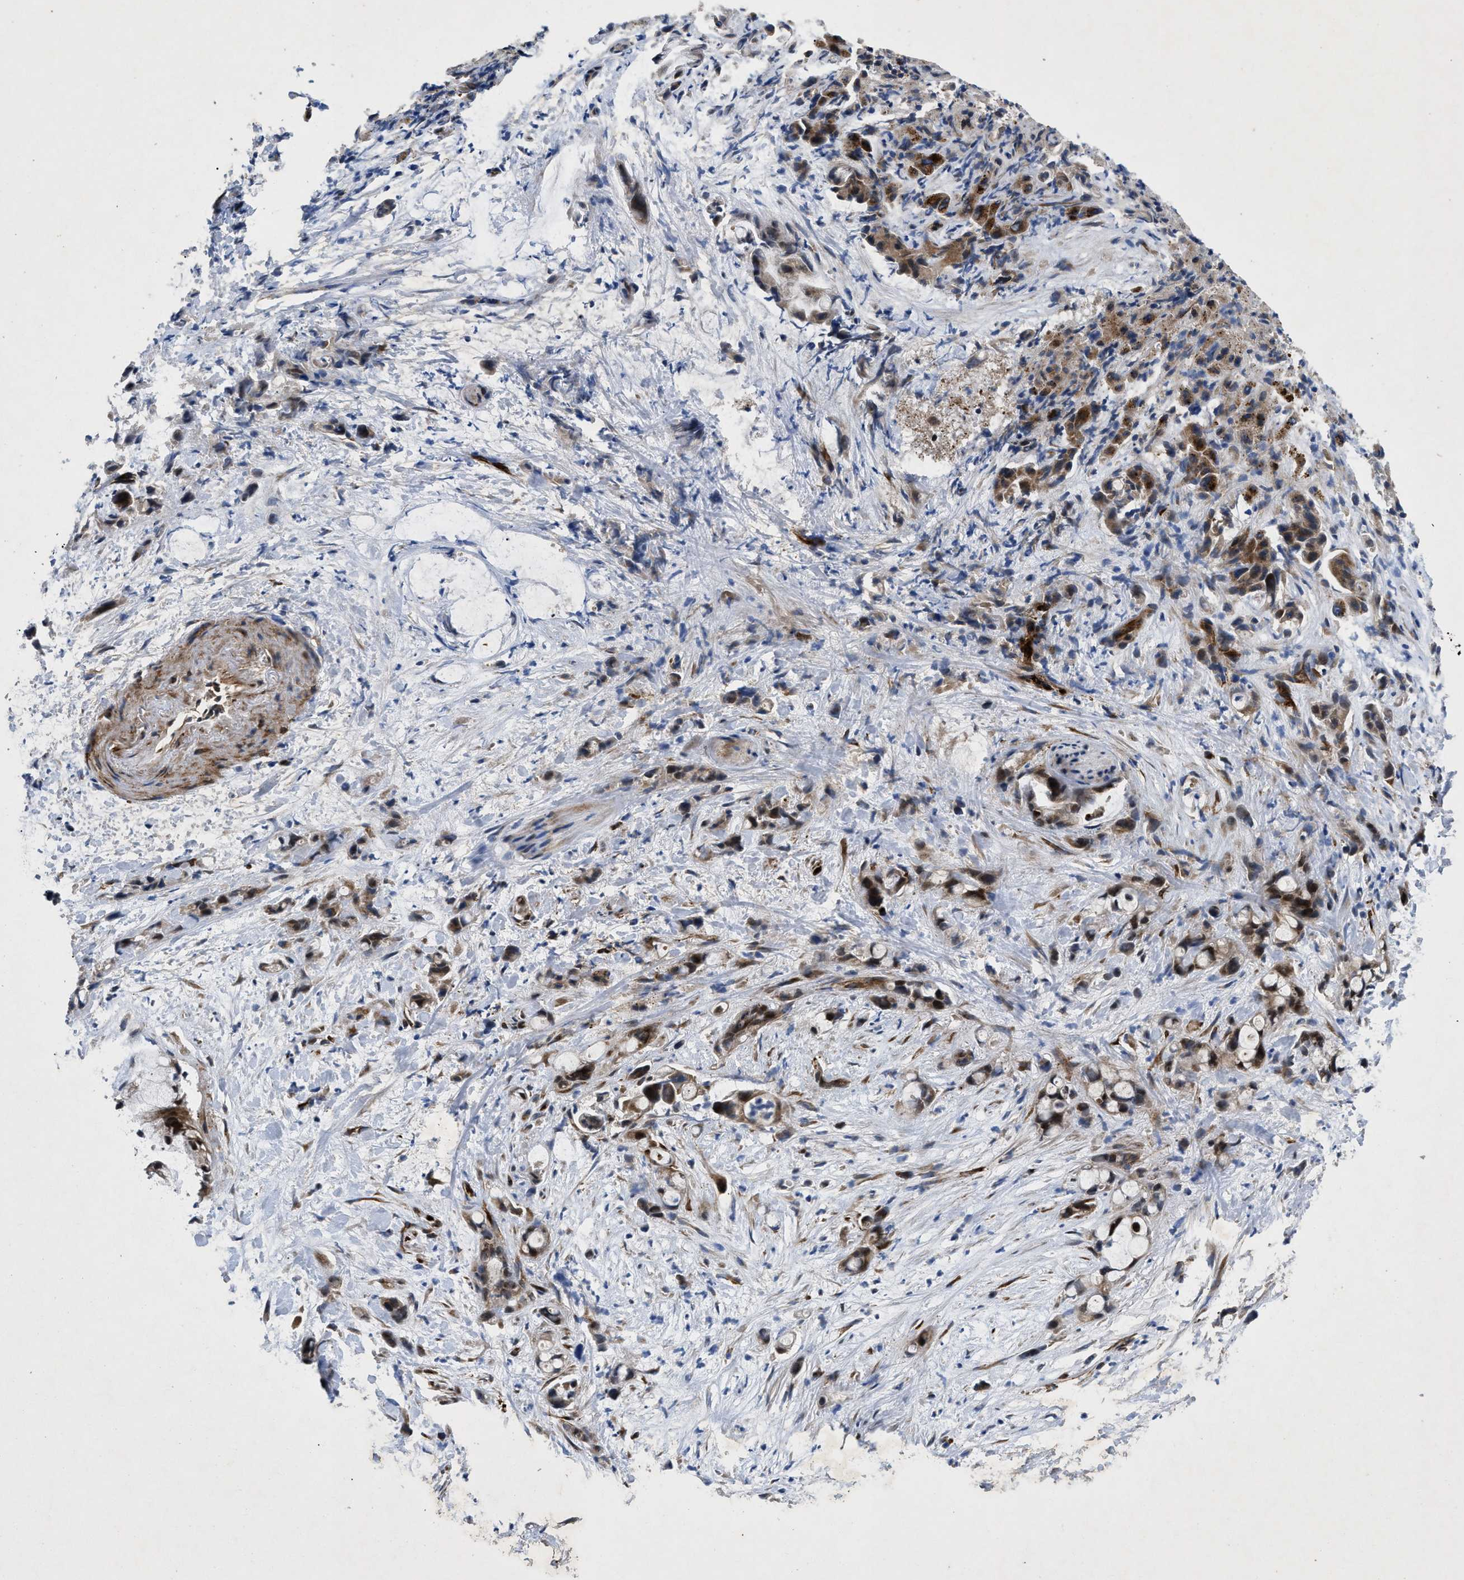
{"staining": {"intensity": "moderate", "quantity": ">75%", "location": "cytoplasmic/membranous"}, "tissue": "liver cancer", "cell_type": "Tumor cells", "image_type": "cancer", "snomed": [{"axis": "morphology", "description": "Cholangiocarcinoma"}, {"axis": "topography", "description": "Liver"}], "caption": "Immunohistochemistry photomicrograph of neoplastic tissue: human liver cancer (cholangiocarcinoma) stained using immunohistochemistry (IHC) exhibits medium levels of moderate protein expression localized specifically in the cytoplasmic/membranous of tumor cells, appearing as a cytoplasmic/membranous brown color.", "gene": "HSPA12B", "patient": {"sex": "female", "age": 72}}